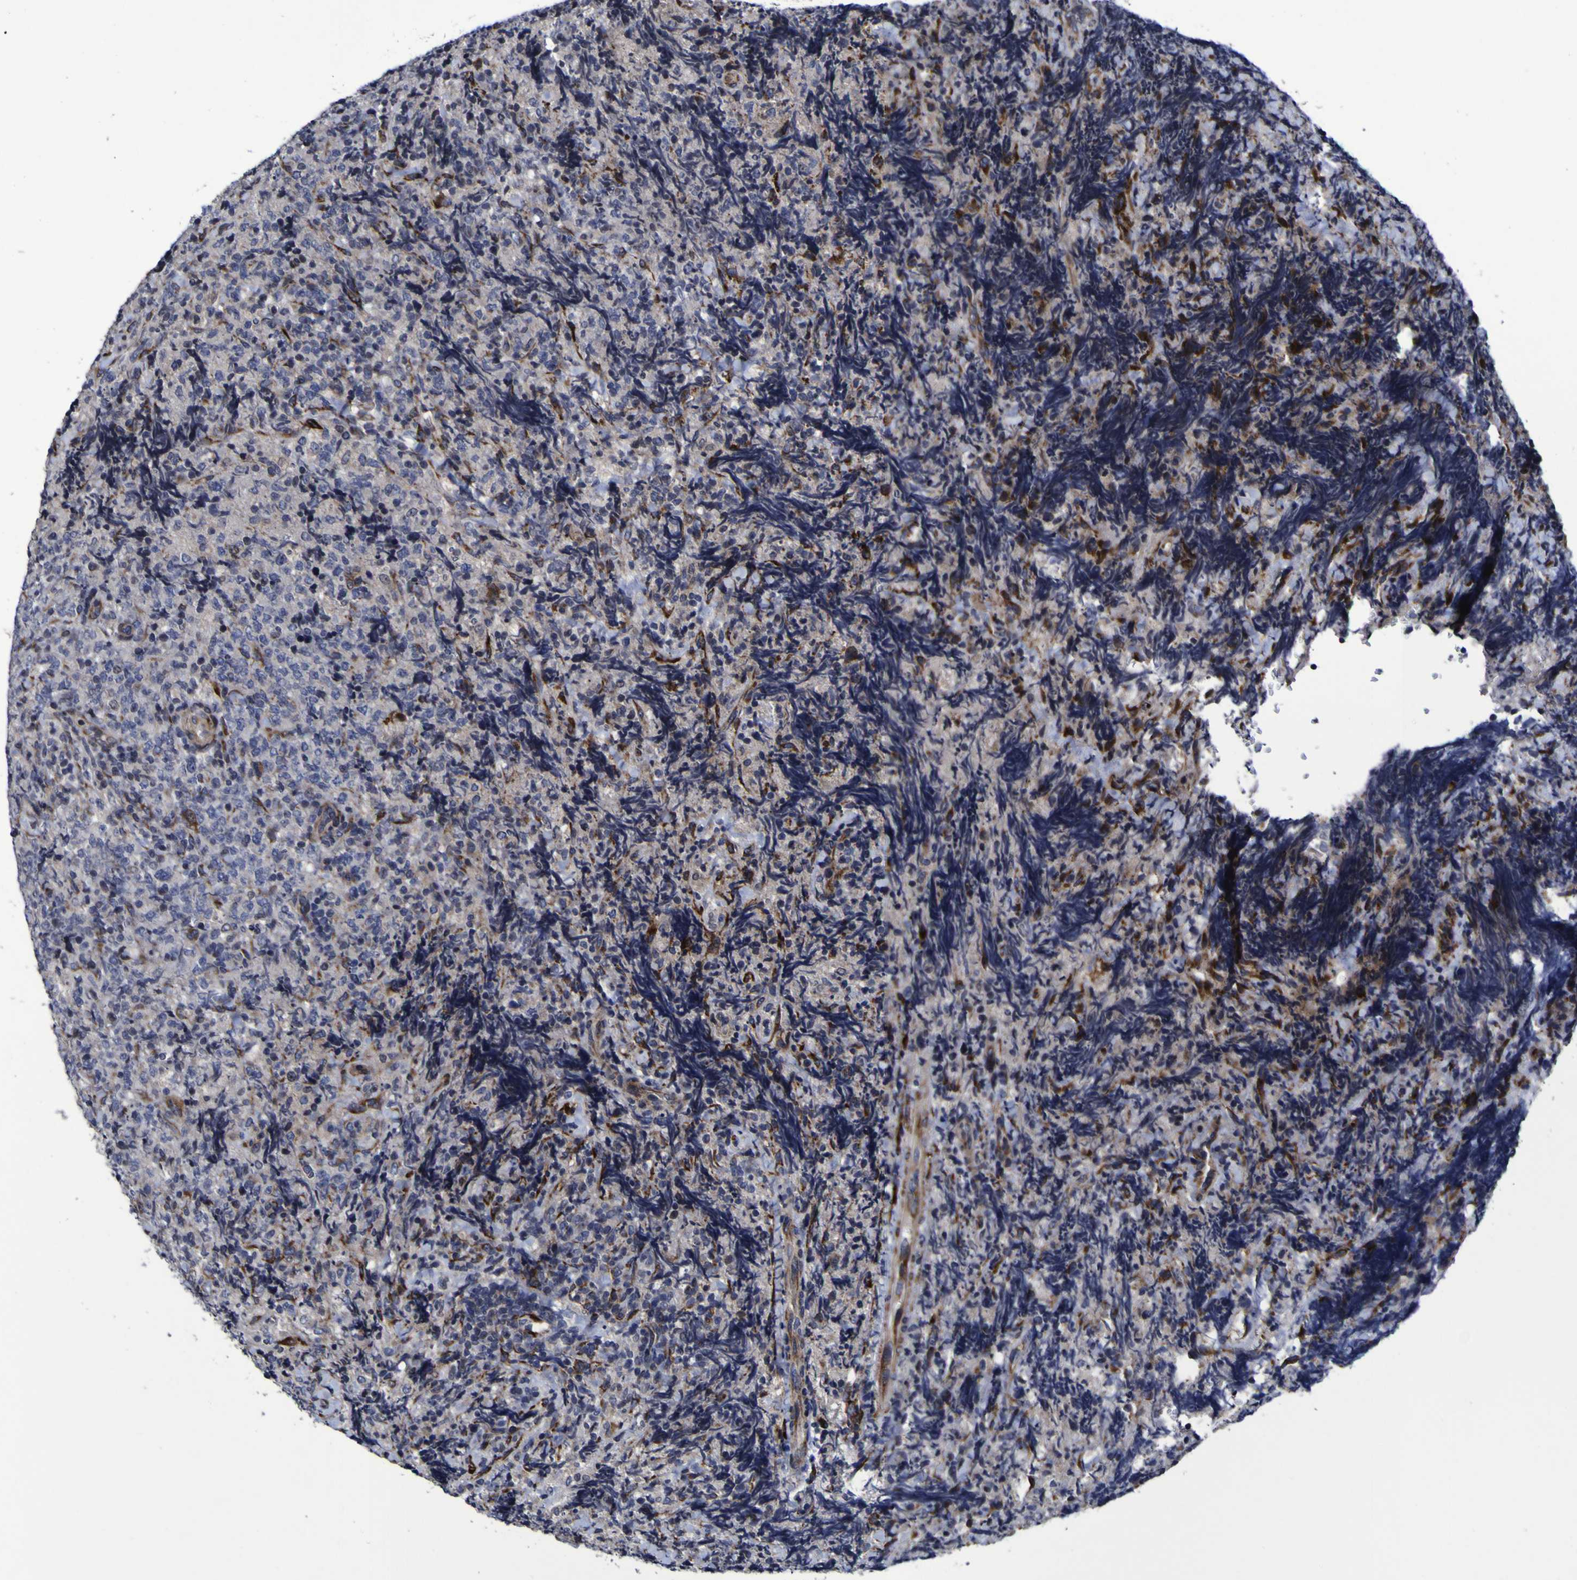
{"staining": {"intensity": "negative", "quantity": "none", "location": "none"}, "tissue": "lymphoma", "cell_type": "Tumor cells", "image_type": "cancer", "snomed": [{"axis": "morphology", "description": "Malignant lymphoma, non-Hodgkin's type, High grade"}, {"axis": "topography", "description": "Tonsil"}], "caption": "The photomicrograph exhibits no staining of tumor cells in lymphoma. (Immunohistochemistry (ihc), brightfield microscopy, high magnification).", "gene": "P3H1", "patient": {"sex": "female", "age": 36}}